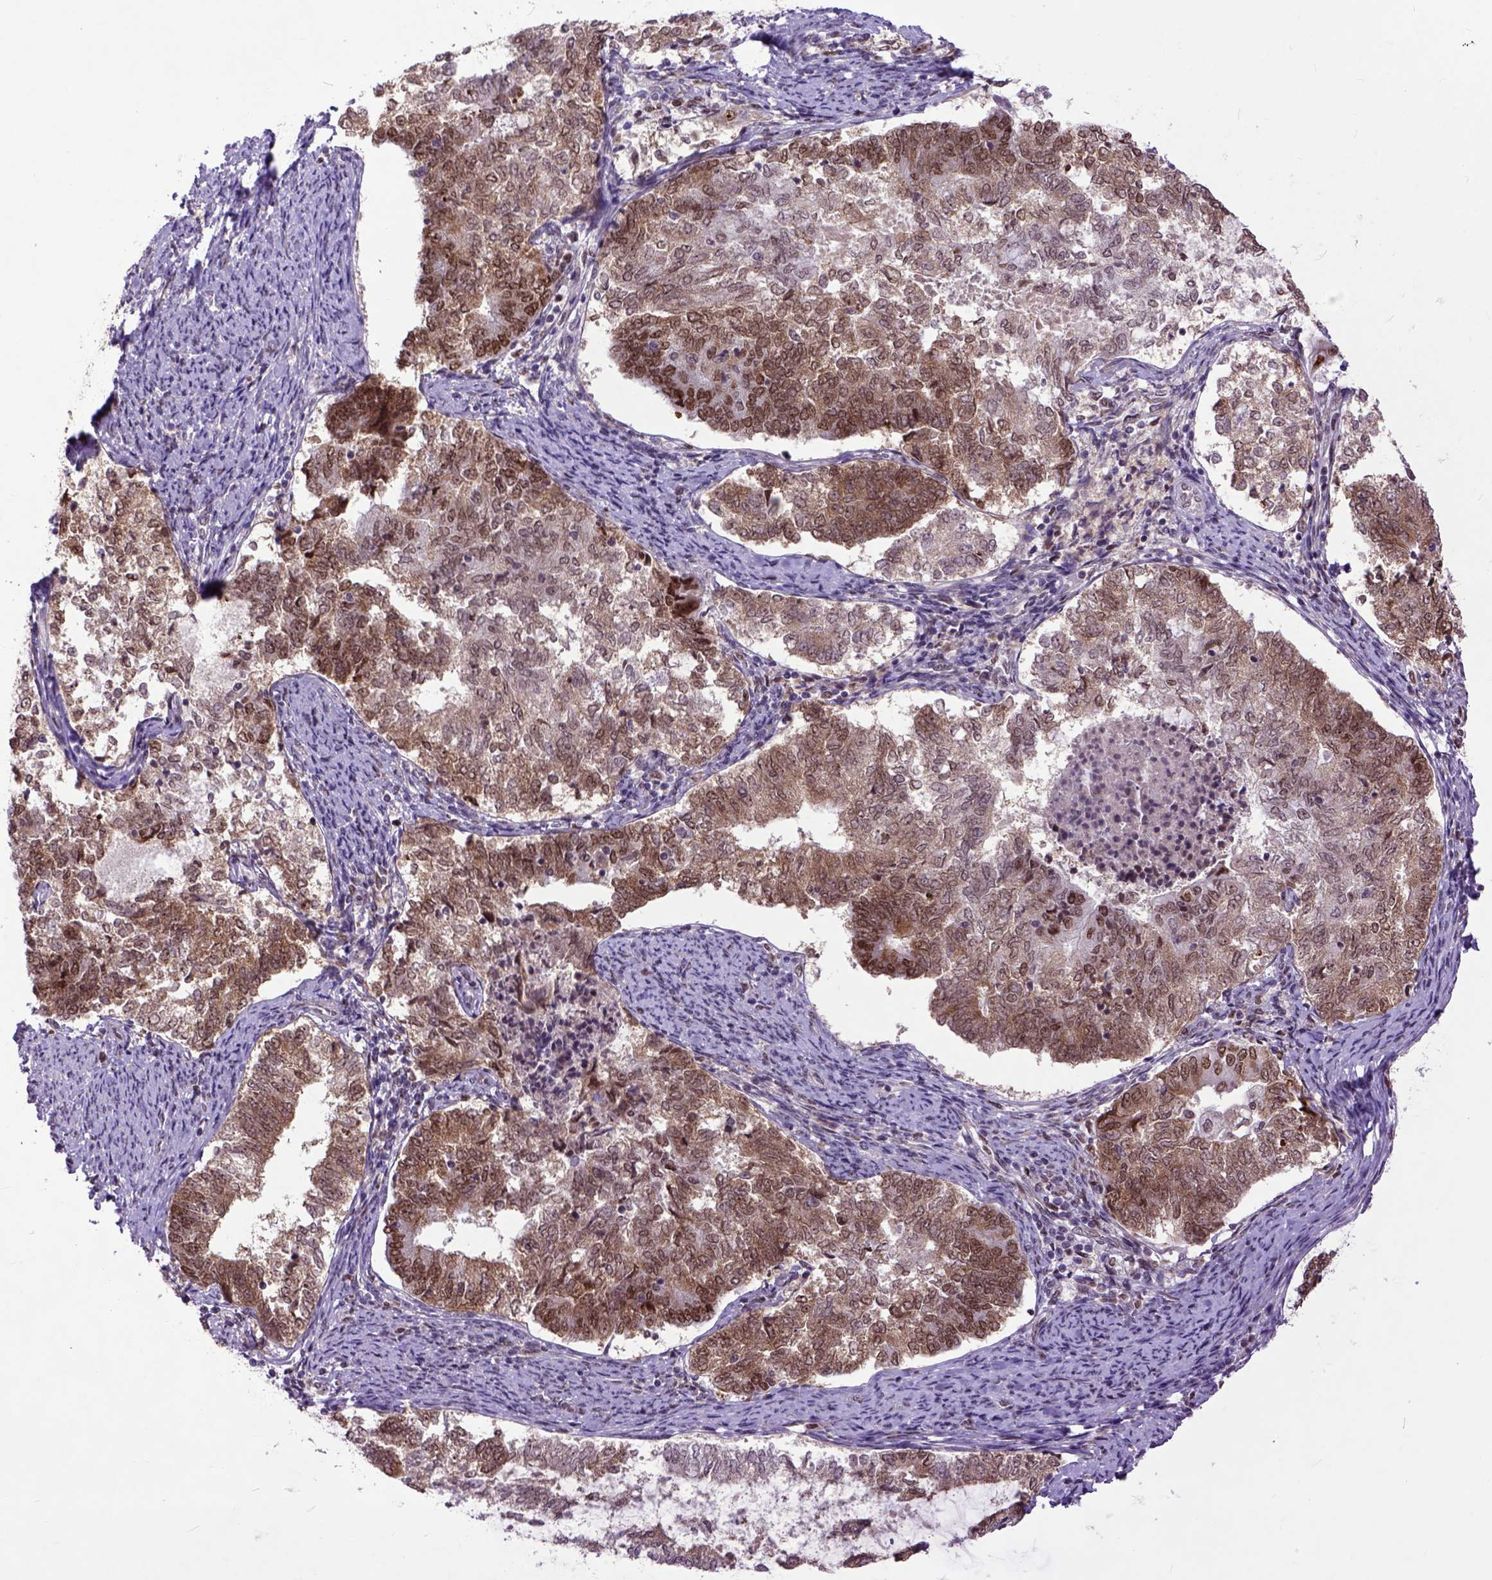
{"staining": {"intensity": "moderate", "quantity": ">75%", "location": "cytoplasmic/membranous,nuclear"}, "tissue": "endometrial cancer", "cell_type": "Tumor cells", "image_type": "cancer", "snomed": [{"axis": "morphology", "description": "Adenocarcinoma, NOS"}, {"axis": "topography", "description": "Endometrium"}], "caption": "Immunohistochemistry of adenocarcinoma (endometrial) displays medium levels of moderate cytoplasmic/membranous and nuclear positivity in about >75% of tumor cells.", "gene": "RCC2", "patient": {"sex": "female", "age": 65}}